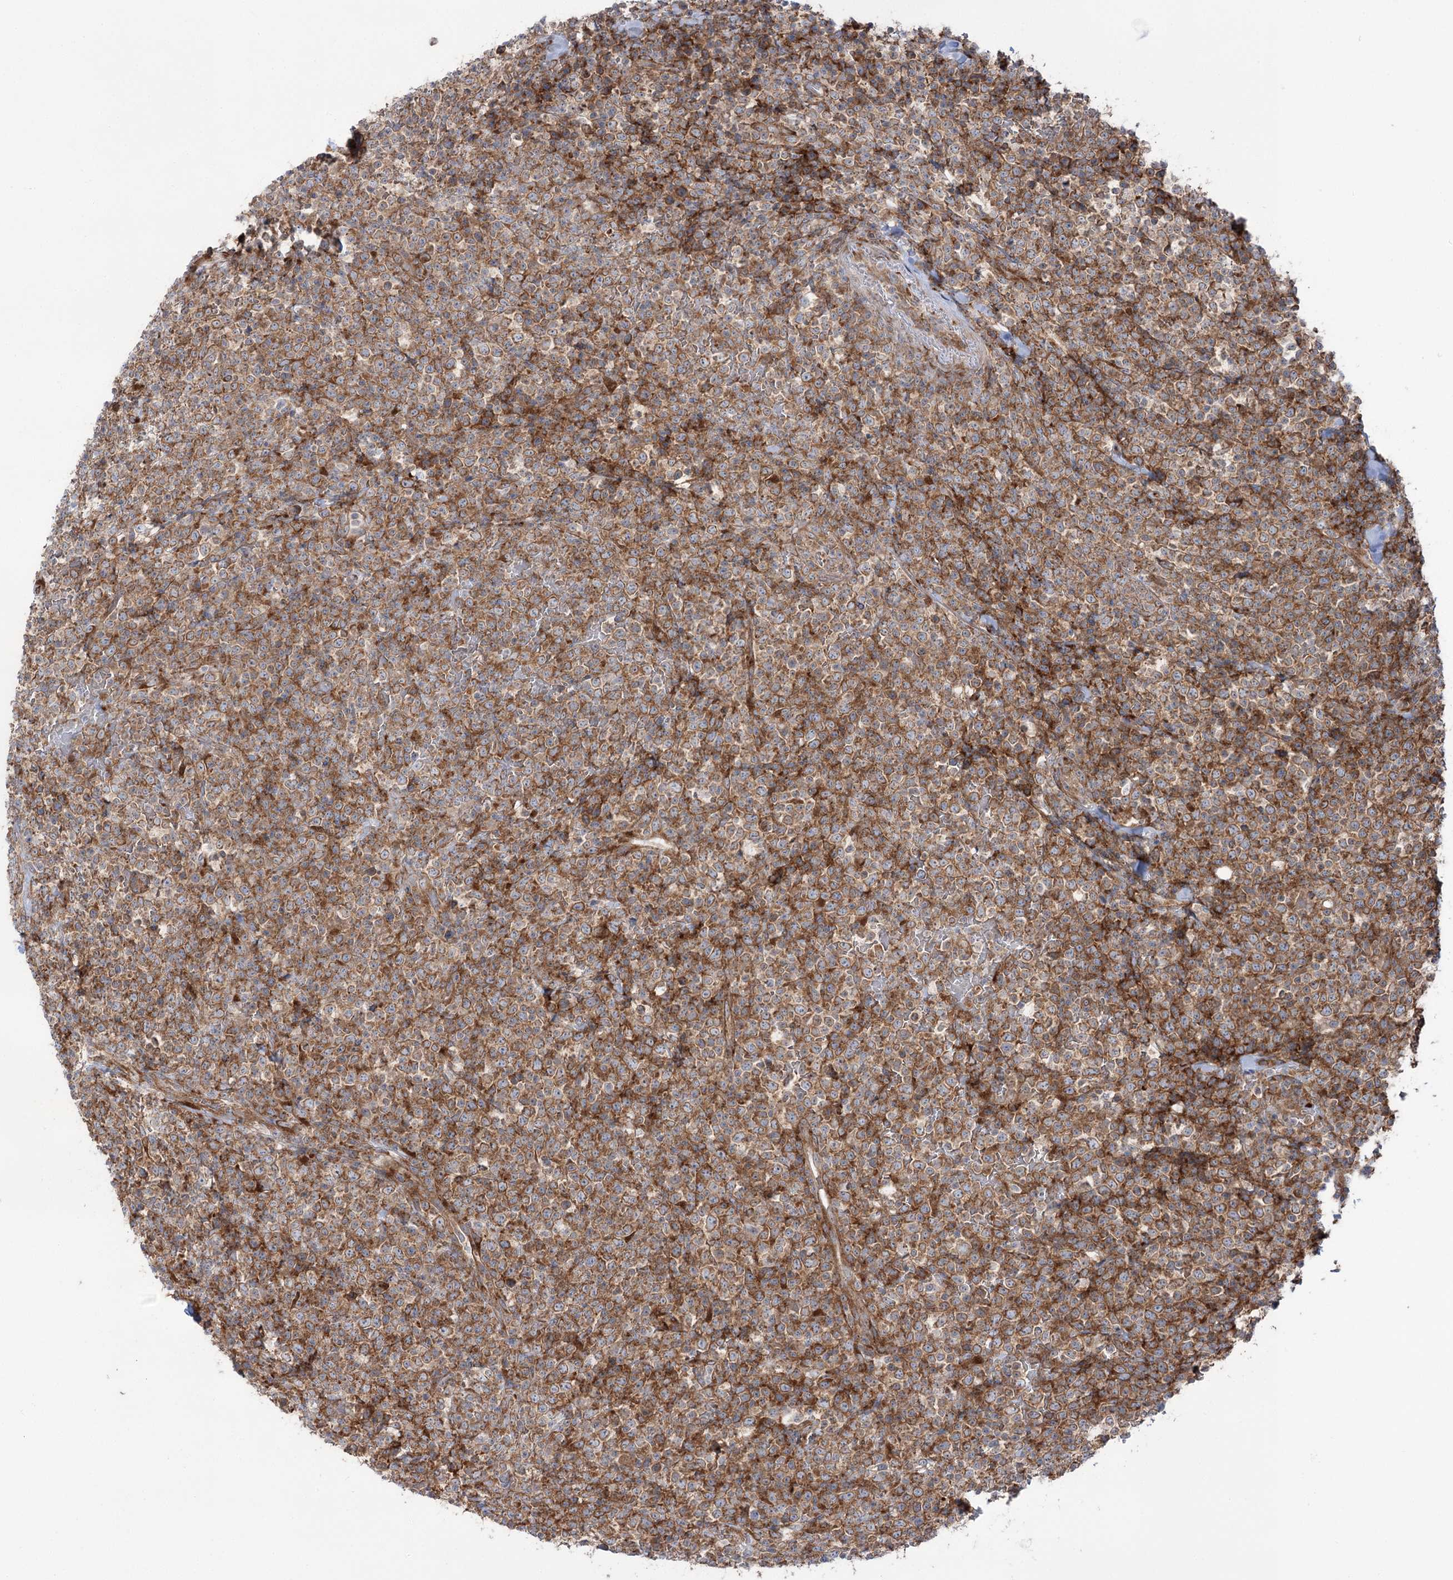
{"staining": {"intensity": "moderate", "quantity": ">75%", "location": "cytoplasmic/membranous"}, "tissue": "lymphoma", "cell_type": "Tumor cells", "image_type": "cancer", "snomed": [{"axis": "morphology", "description": "Malignant lymphoma, non-Hodgkin's type, High grade"}, {"axis": "topography", "description": "Colon"}], "caption": "Moderate cytoplasmic/membranous expression for a protein is seen in about >75% of tumor cells of lymphoma using immunohistochemistry (IHC).", "gene": "VWA2", "patient": {"sex": "female", "age": 53}}